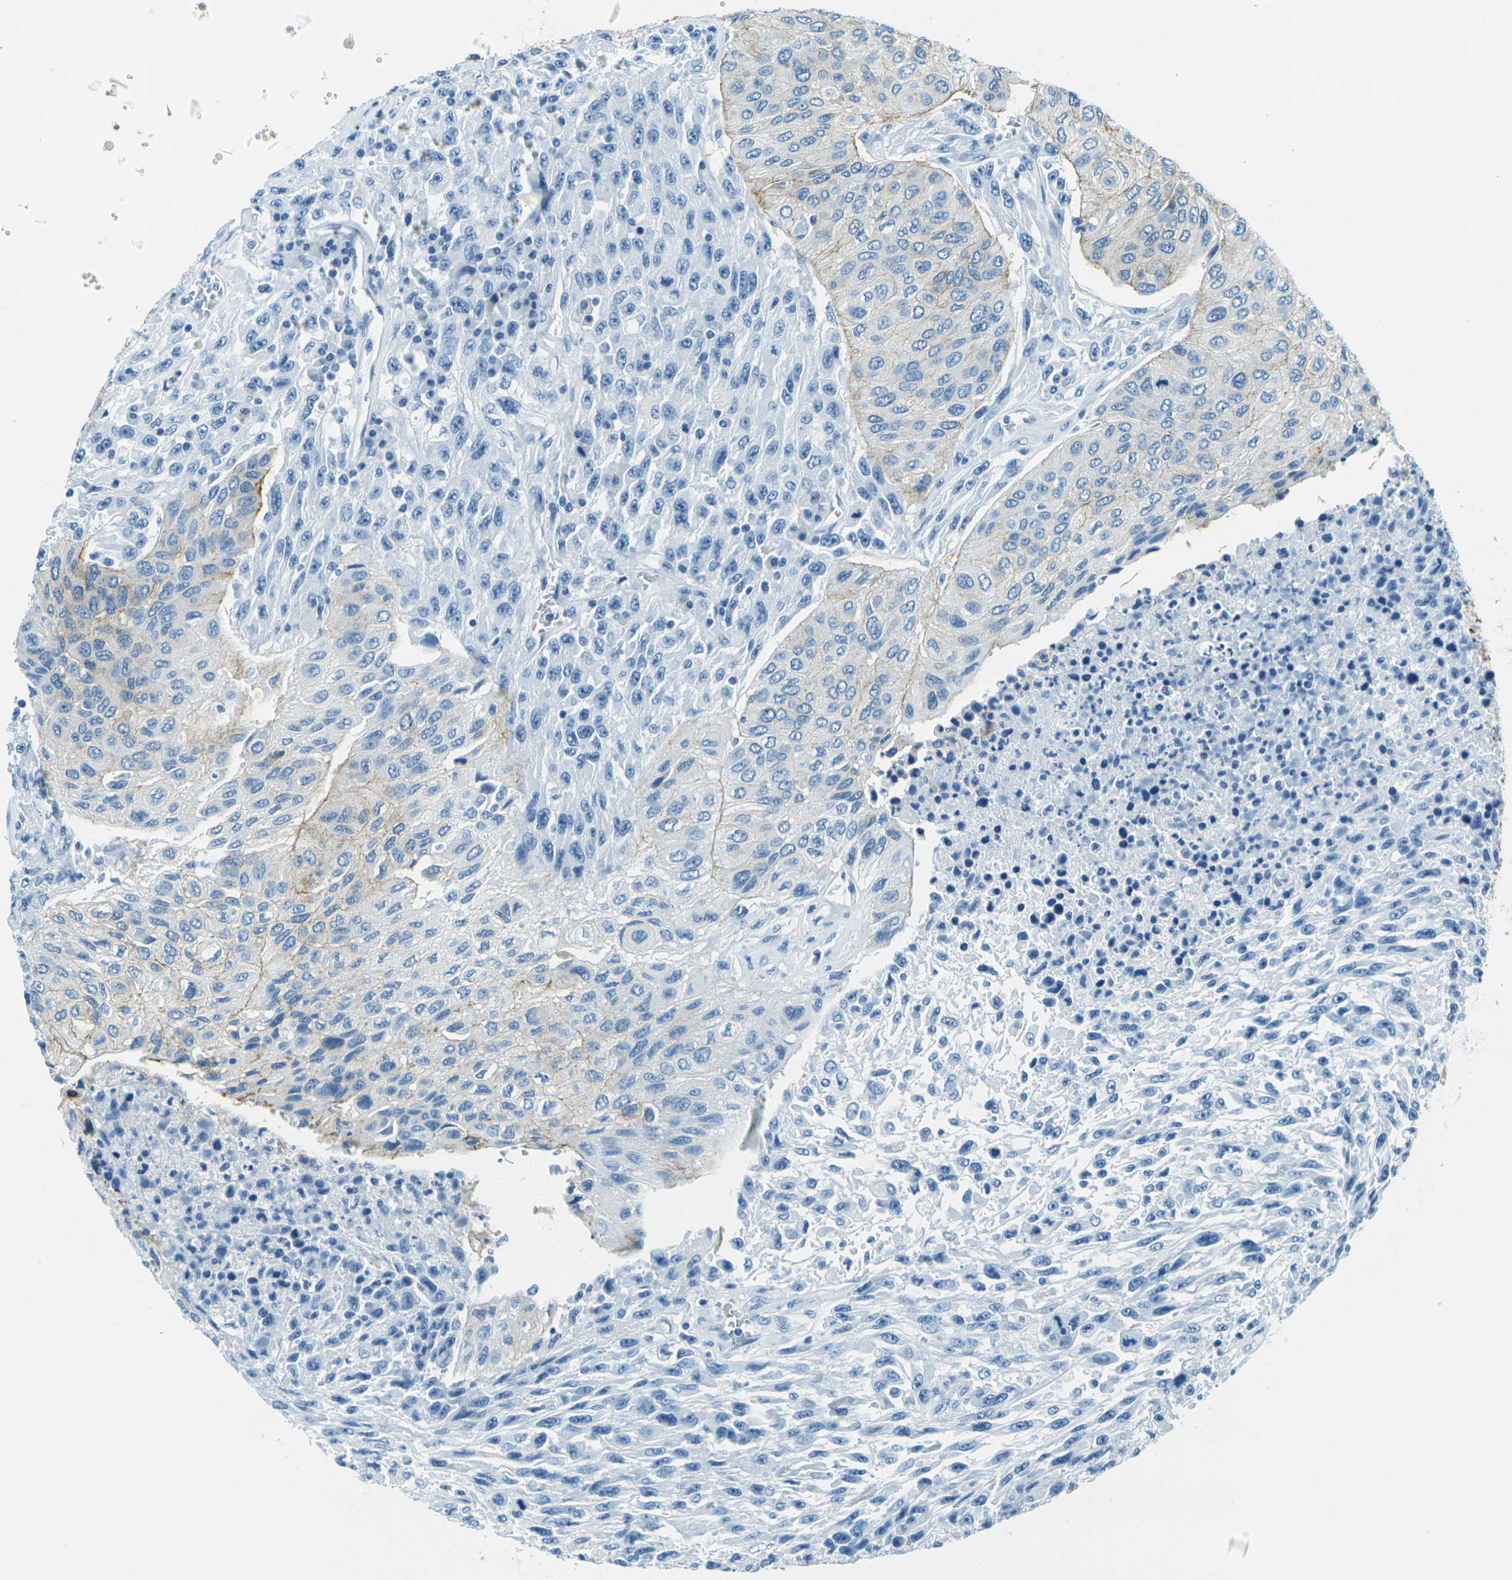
{"staining": {"intensity": "negative", "quantity": "none", "location": "none"}, "tissue": "urothelial cancer", "cell_type": "Tumor cells", "image_type": "cancer", "snomed": [{"axis": "morphology", "description": "Urothelial carcinoma, High grade"}, {"axis": "topography", "description": "Urinary bladder"}], "caption": "Human urothelial carcinoma (high-grade) stained for a protein using IHC displays no positivity in tumor cells.", "gene": "OCLN", "patient": {"sex": "male", "age": 66}}